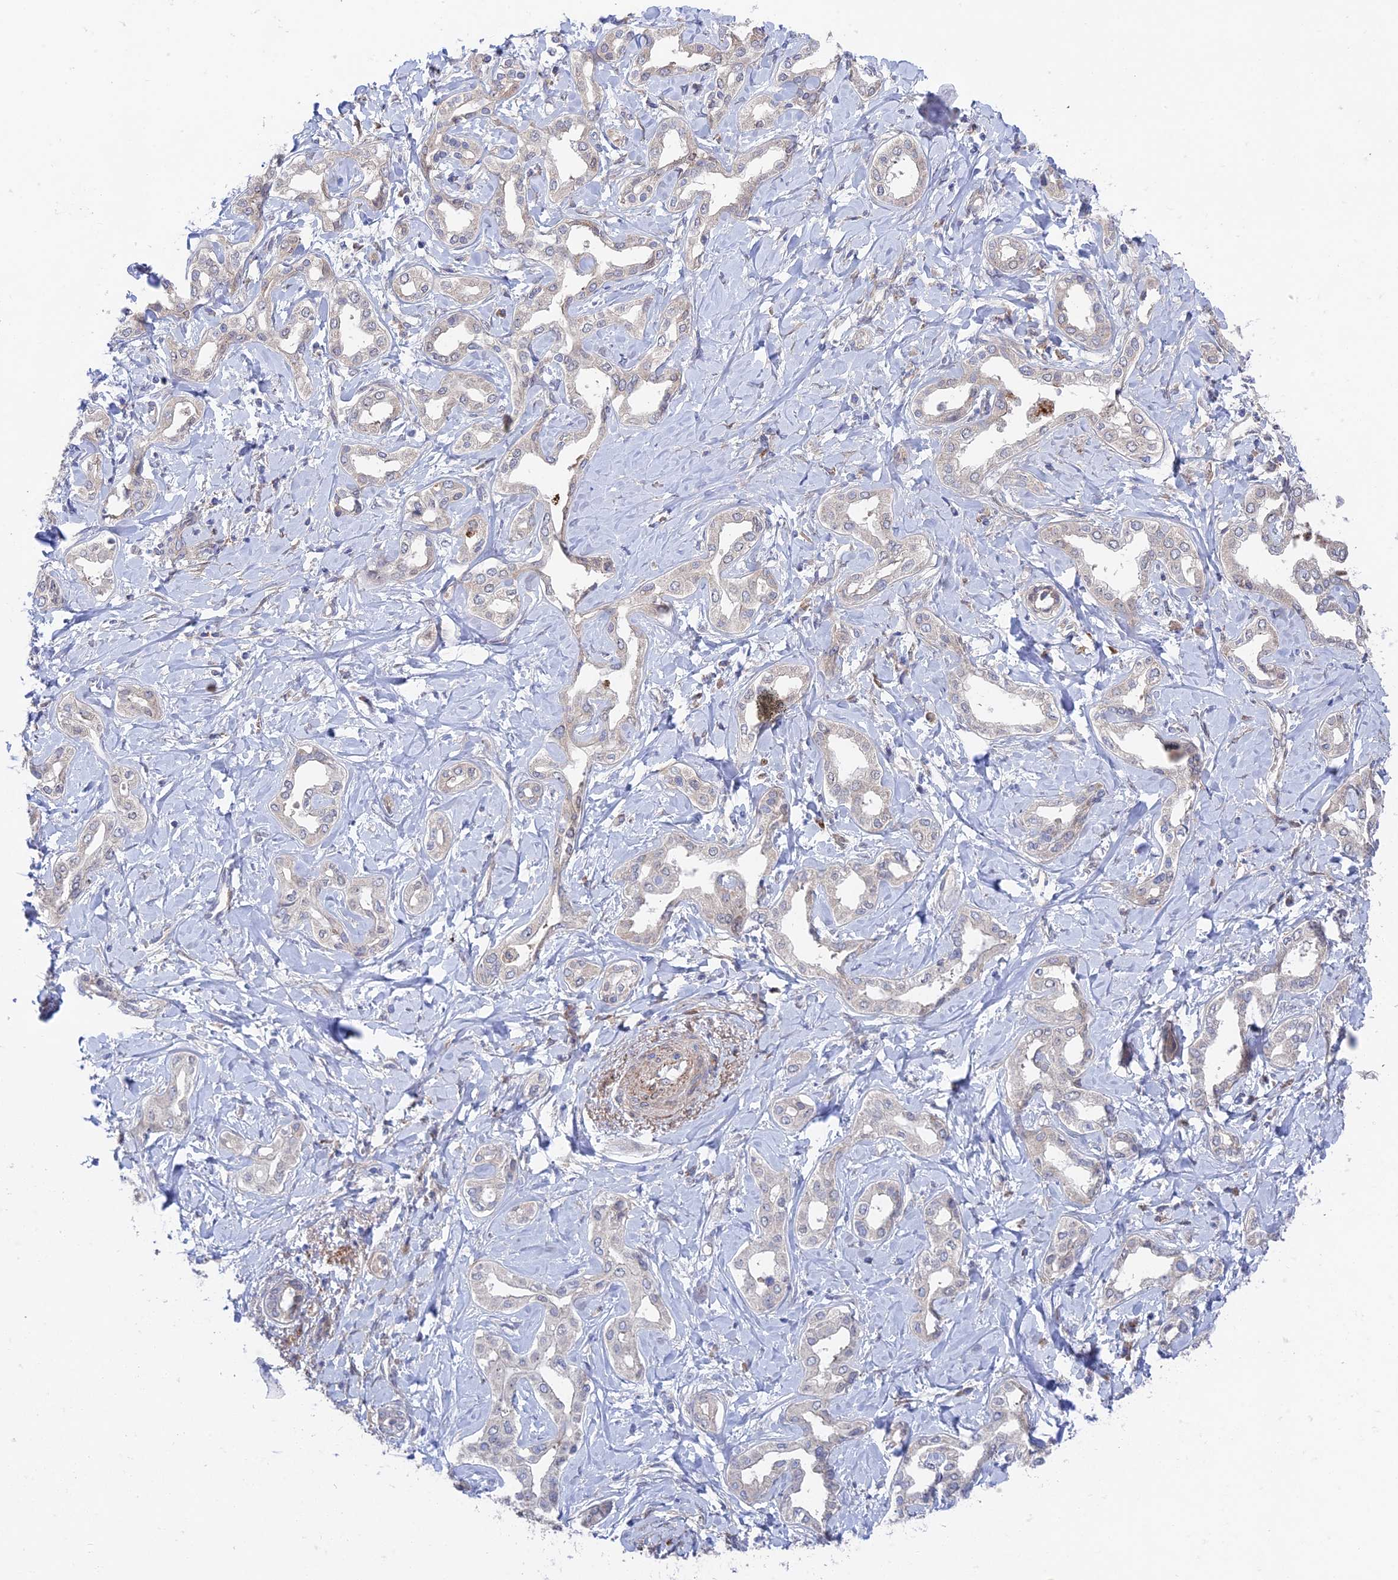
{"staining": {"intensity": "weak", "quantity": "<25%", "location": "cytoplasmic/membranous"}, "tissue": "liver cancer", "cell_type": "Tumor cells", "image_type": "cancer", "snomed": [{"axis": "morphology", "description": "Cholangiocarcinoma"}, {"axis": "topography", "description": "Liver"}], "caption": "This is a micrograph of immunohistochemistry (IHC) staining of liver cancer (cholangiocarcinoma), which shows no positivity in tumor cells.", "gene": "INCA1", "patient": {"sex": "female", "age": 77}}